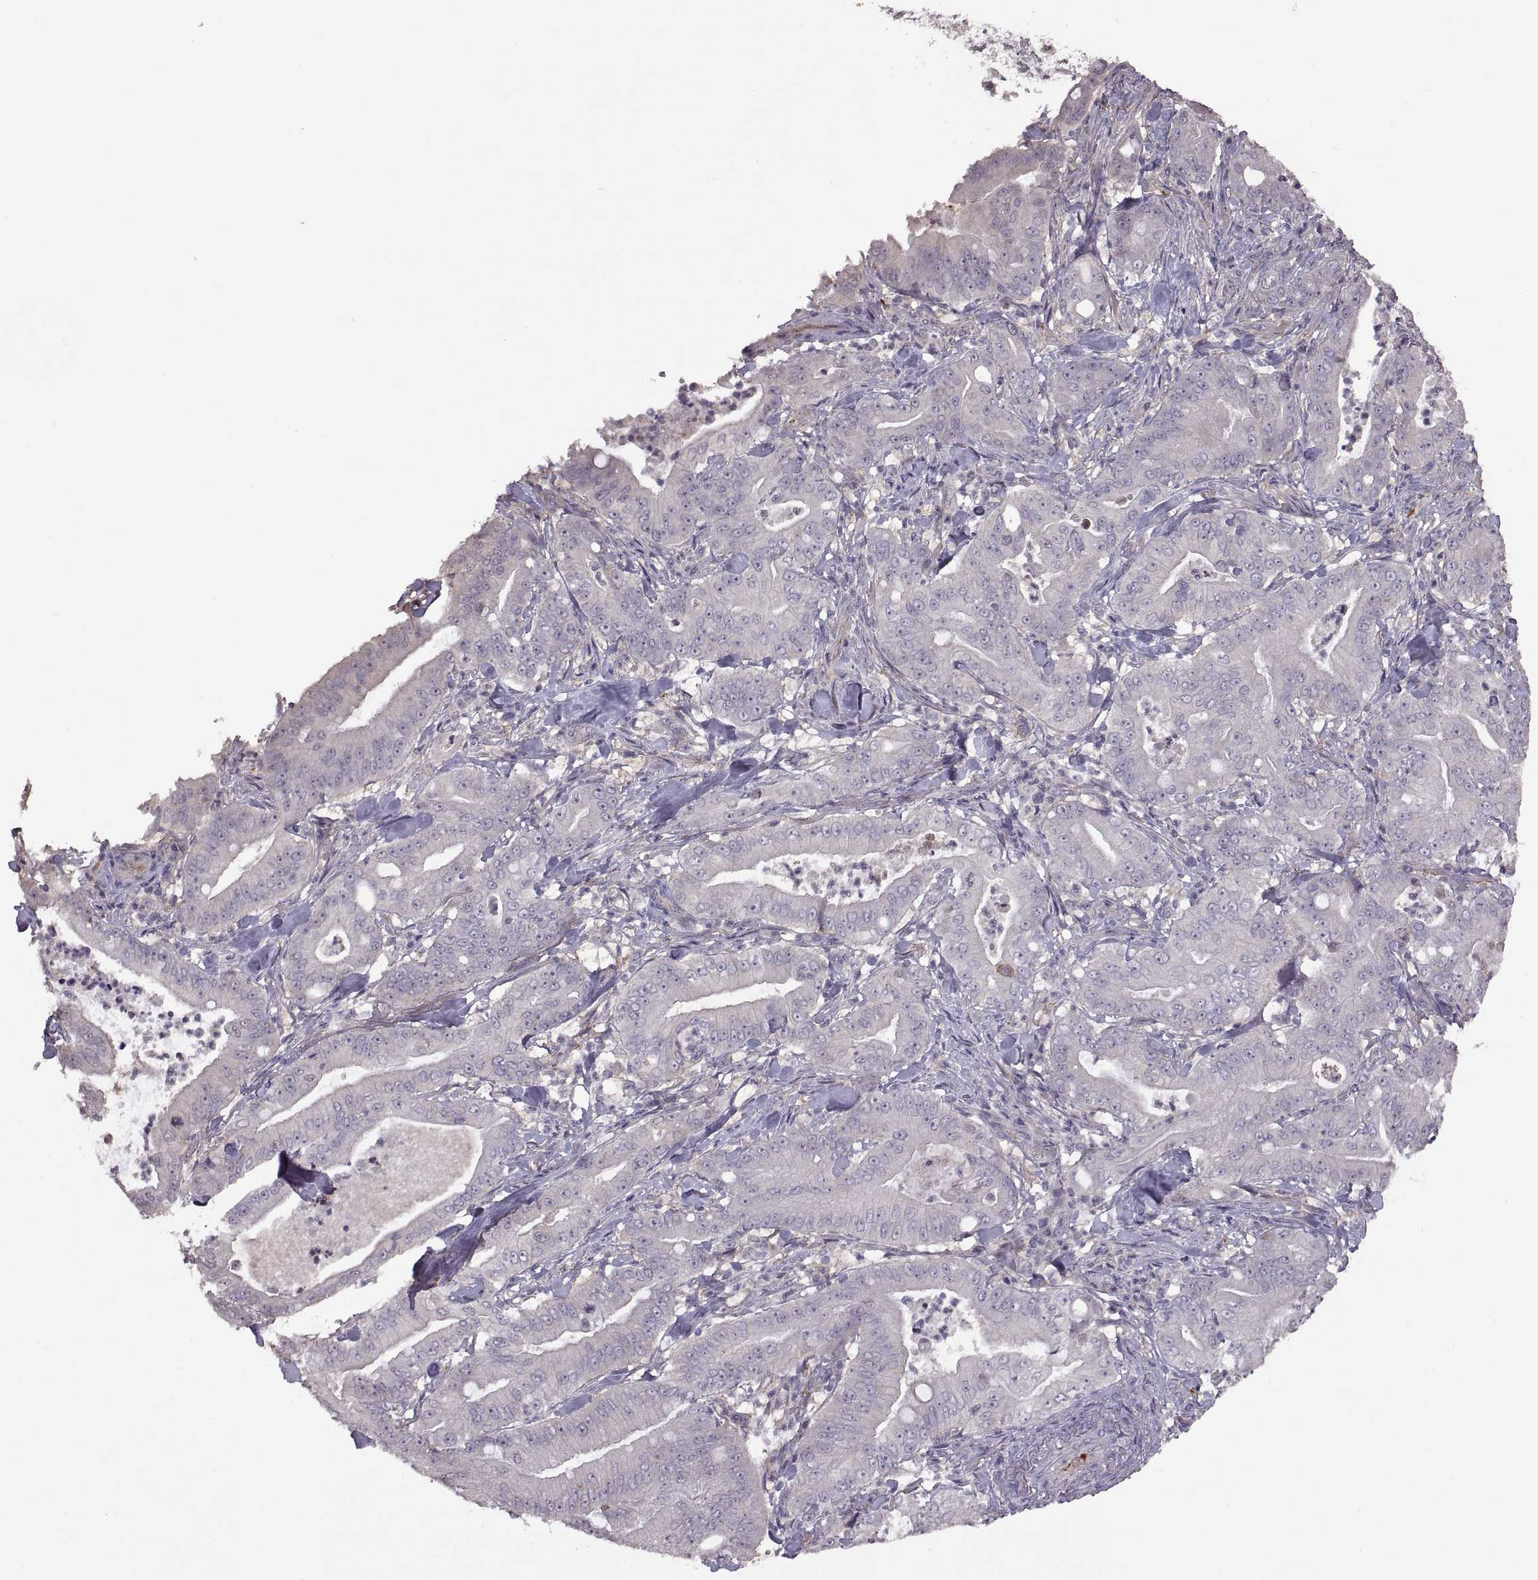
{"staining": {"intensity": "negative", "quantity": "none", "location": "none"}, "tissue": "pancreatic cancer", "cell_type": "Tumor cells", "image_type": "cancer", "snomed": [{"axis": "morphology", "description": "Adenocarcinoma, NOS"}, {"axis": "topography", "description": "Pancreas"}], "caption": "Tumor cells are negative for brown protein staining in pancreatic adenocarcinoma. (DAB (3,3'-diaminobenzidine) immunohistochemistry (IHC) visualized using brightfield microscopy, high magnification).", "gene": "NMNAT2", "patient": {"sex": "male", "age": 71}}